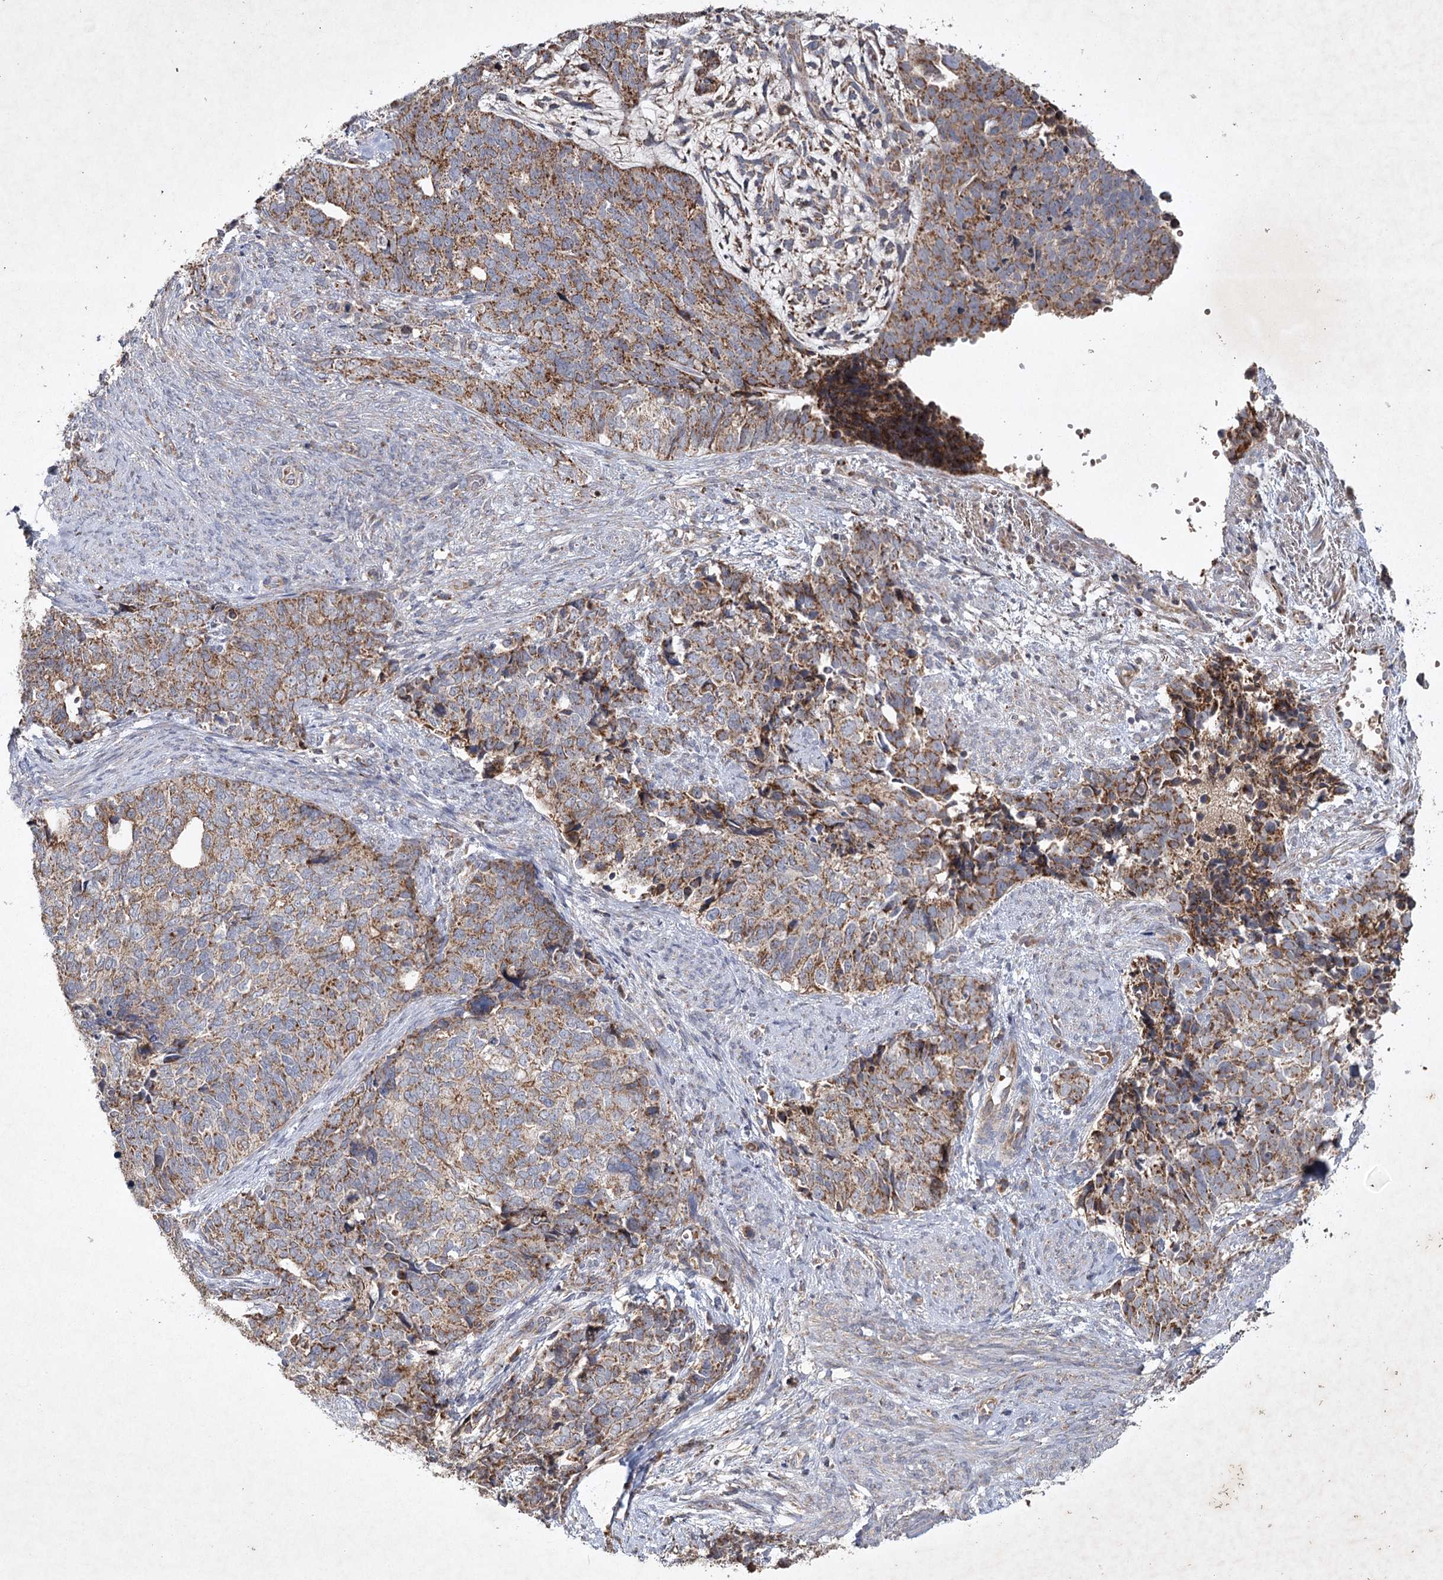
{"staining": {"intensity": "moderate", "quantity": ">75%", "location": "cytoplasmic/membranous"}, "tissue": "cervical cancer", "cell_type": "Tumor cells", "image_type": "cancer", "snomed": [{"axis": "morphology", "description": "Squamous cell carcinoma, NOS"}, {"axis": "topography", "description": "Cervix"}], "caption": "IHC of cervical cancer (squamous cell carcinoma) shows medium levels of moderate cytoplasmic/membranous positivity in about >75% of tumor cells.", "gene": "MRPL44", "patient": {"sex": "female", "age": 63}}